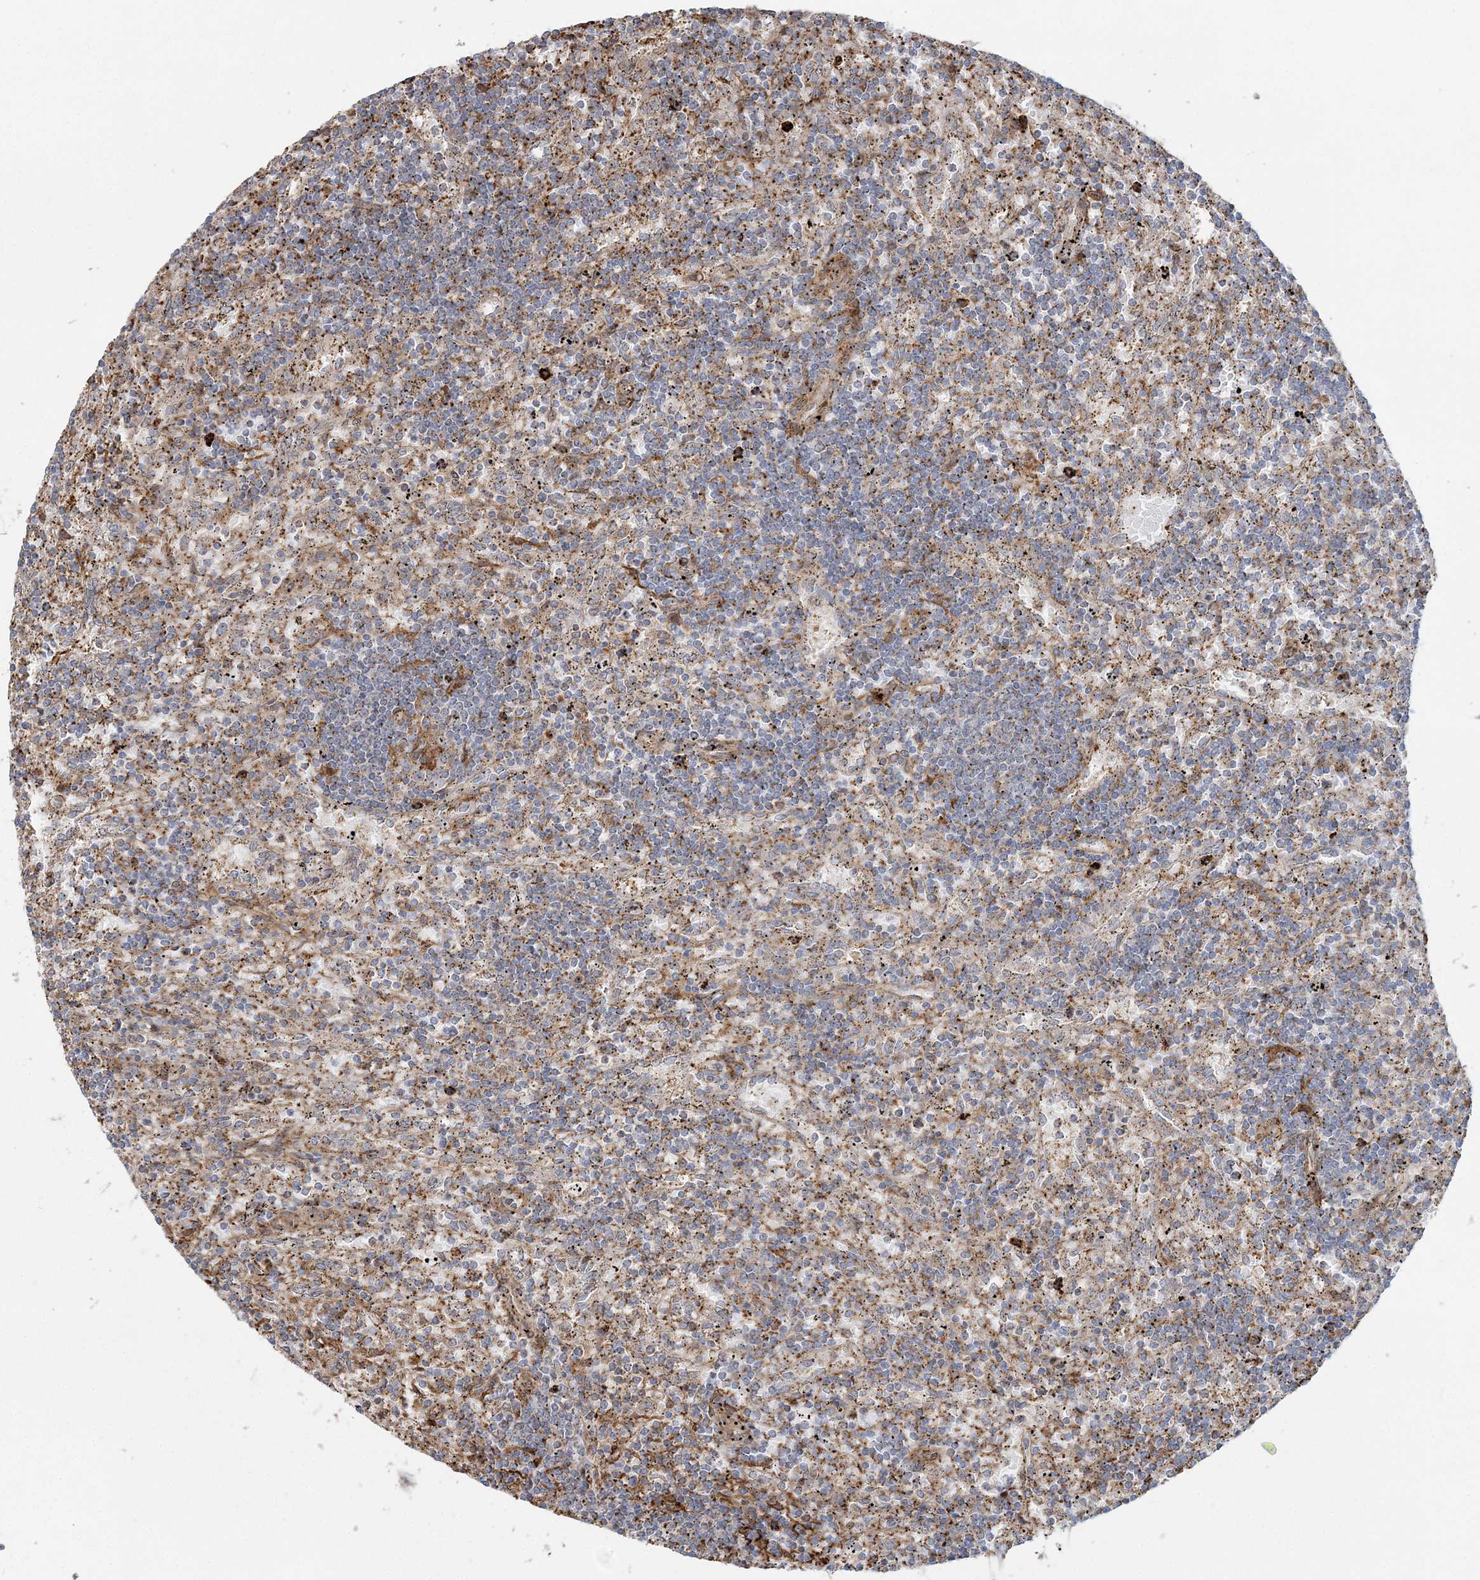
{"staining": {"intensity": "negative", "quantity": "none", "location": "none"}, "tissue": "lymphoma", "cell_type": "Tumor cells", "image_type": "cancer", "snomed": [{"axis": "morphology", "description": "Malignant lymphoma, non-Hodgkin's type, Low grade"}, {"axis": "topography", "description": "Spleen"}], "caption": "An immunohistochemistry micrograph of lymphoma is shown. There is no staining in tumor cells of lymphoma.", "gene": "TRAF3IP2", "patient": {"sex": "male", "age": 76}}